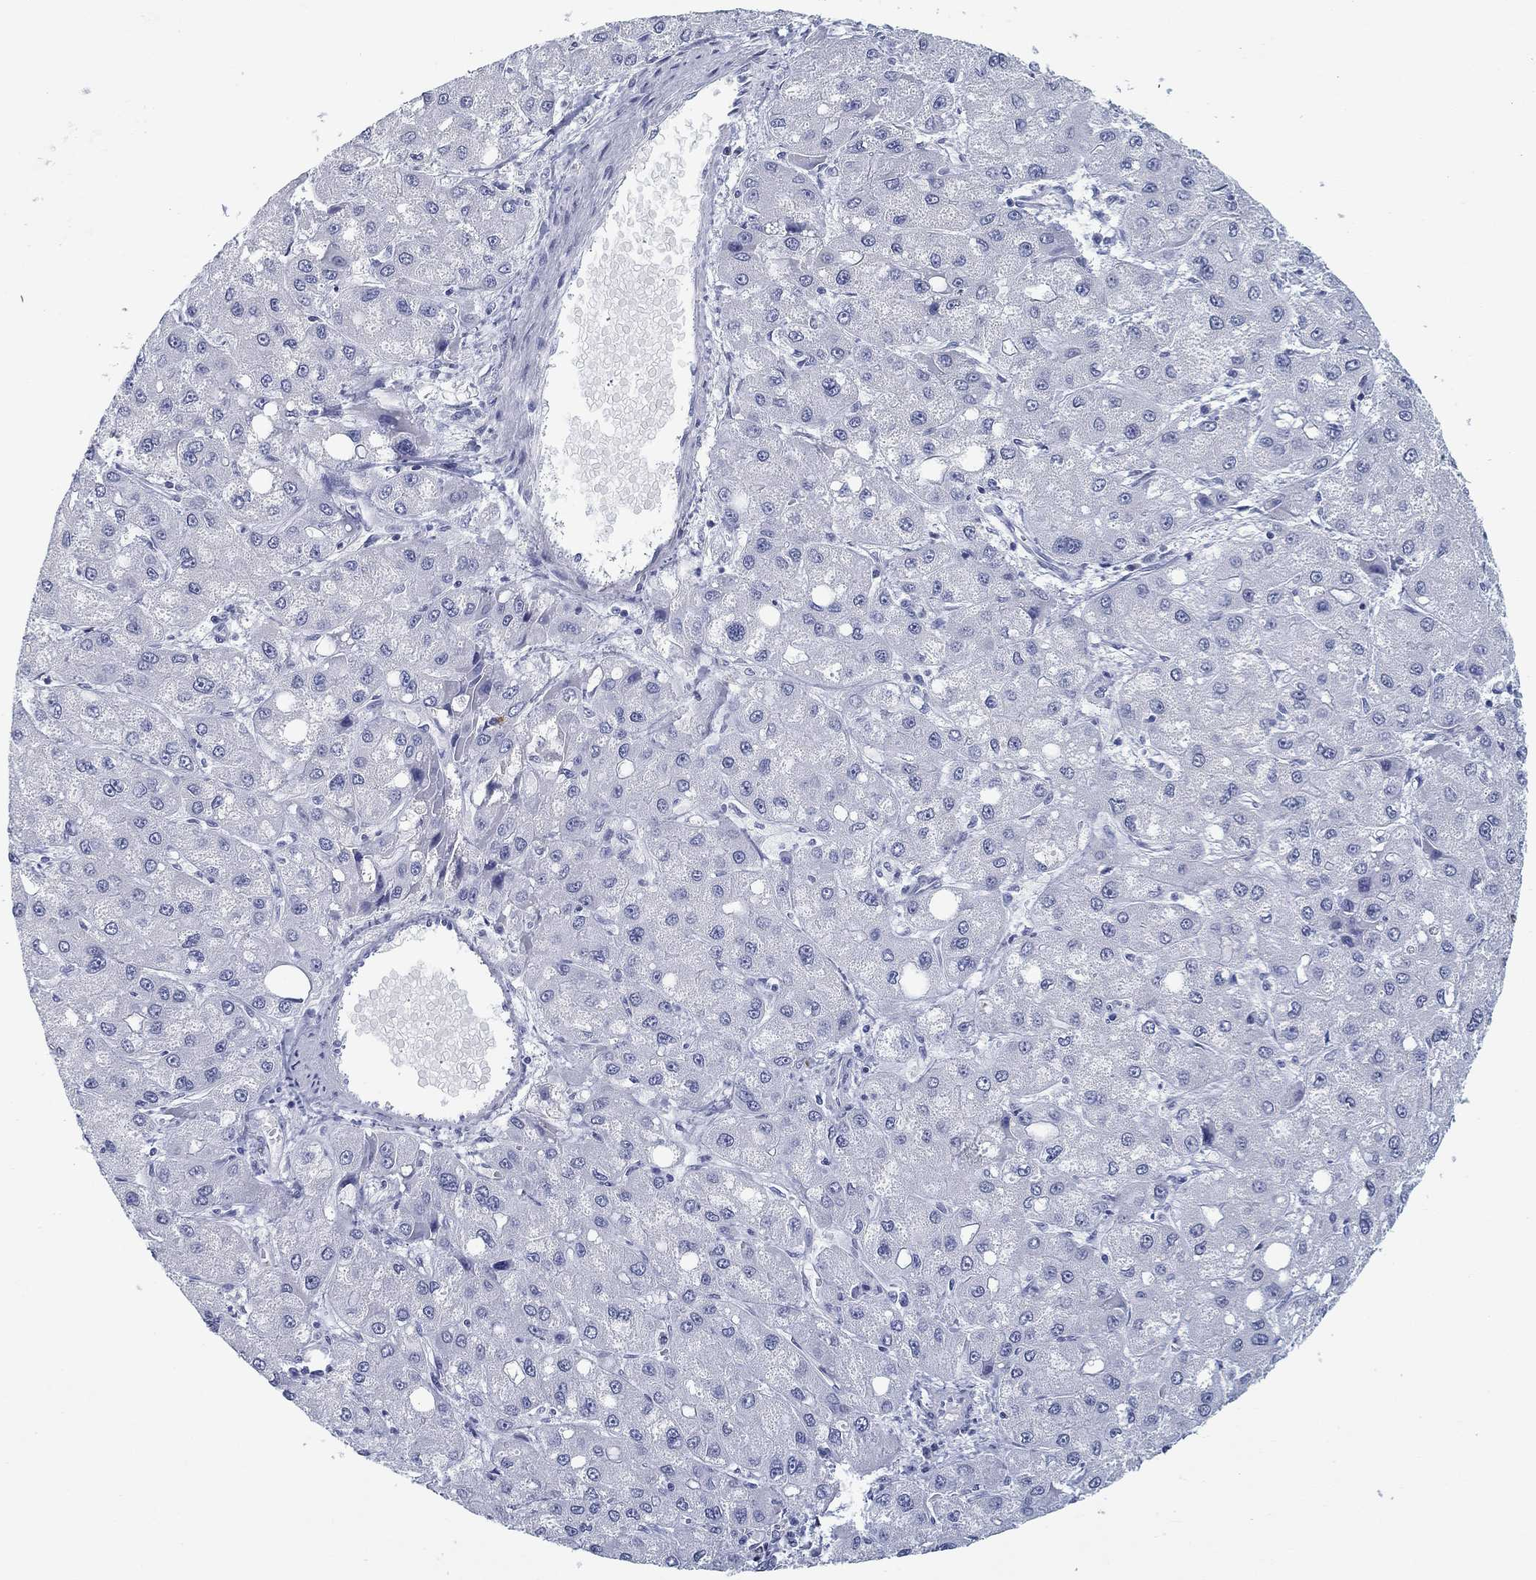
{"staining": {"intensity": "negative", "quantity": "none", "location": "none"}, "tissue": "liver cancer", "cell_type": "Tumor cells", "image_type": "cancer", "snomed": [{"axis": "morphology", "description": "Carcinoma, Hepatocellular, NOS"}, {"axis": "topography", "description": "Liver"}], "caption": "High power microscopy micrograph of an IHC photomicrograph of liver cancer (hepatocellular carcinoma), revealing no significant expression in tumor cells.", "gene": "CD79B", "patient": {"sex": "male", "age": 73}}